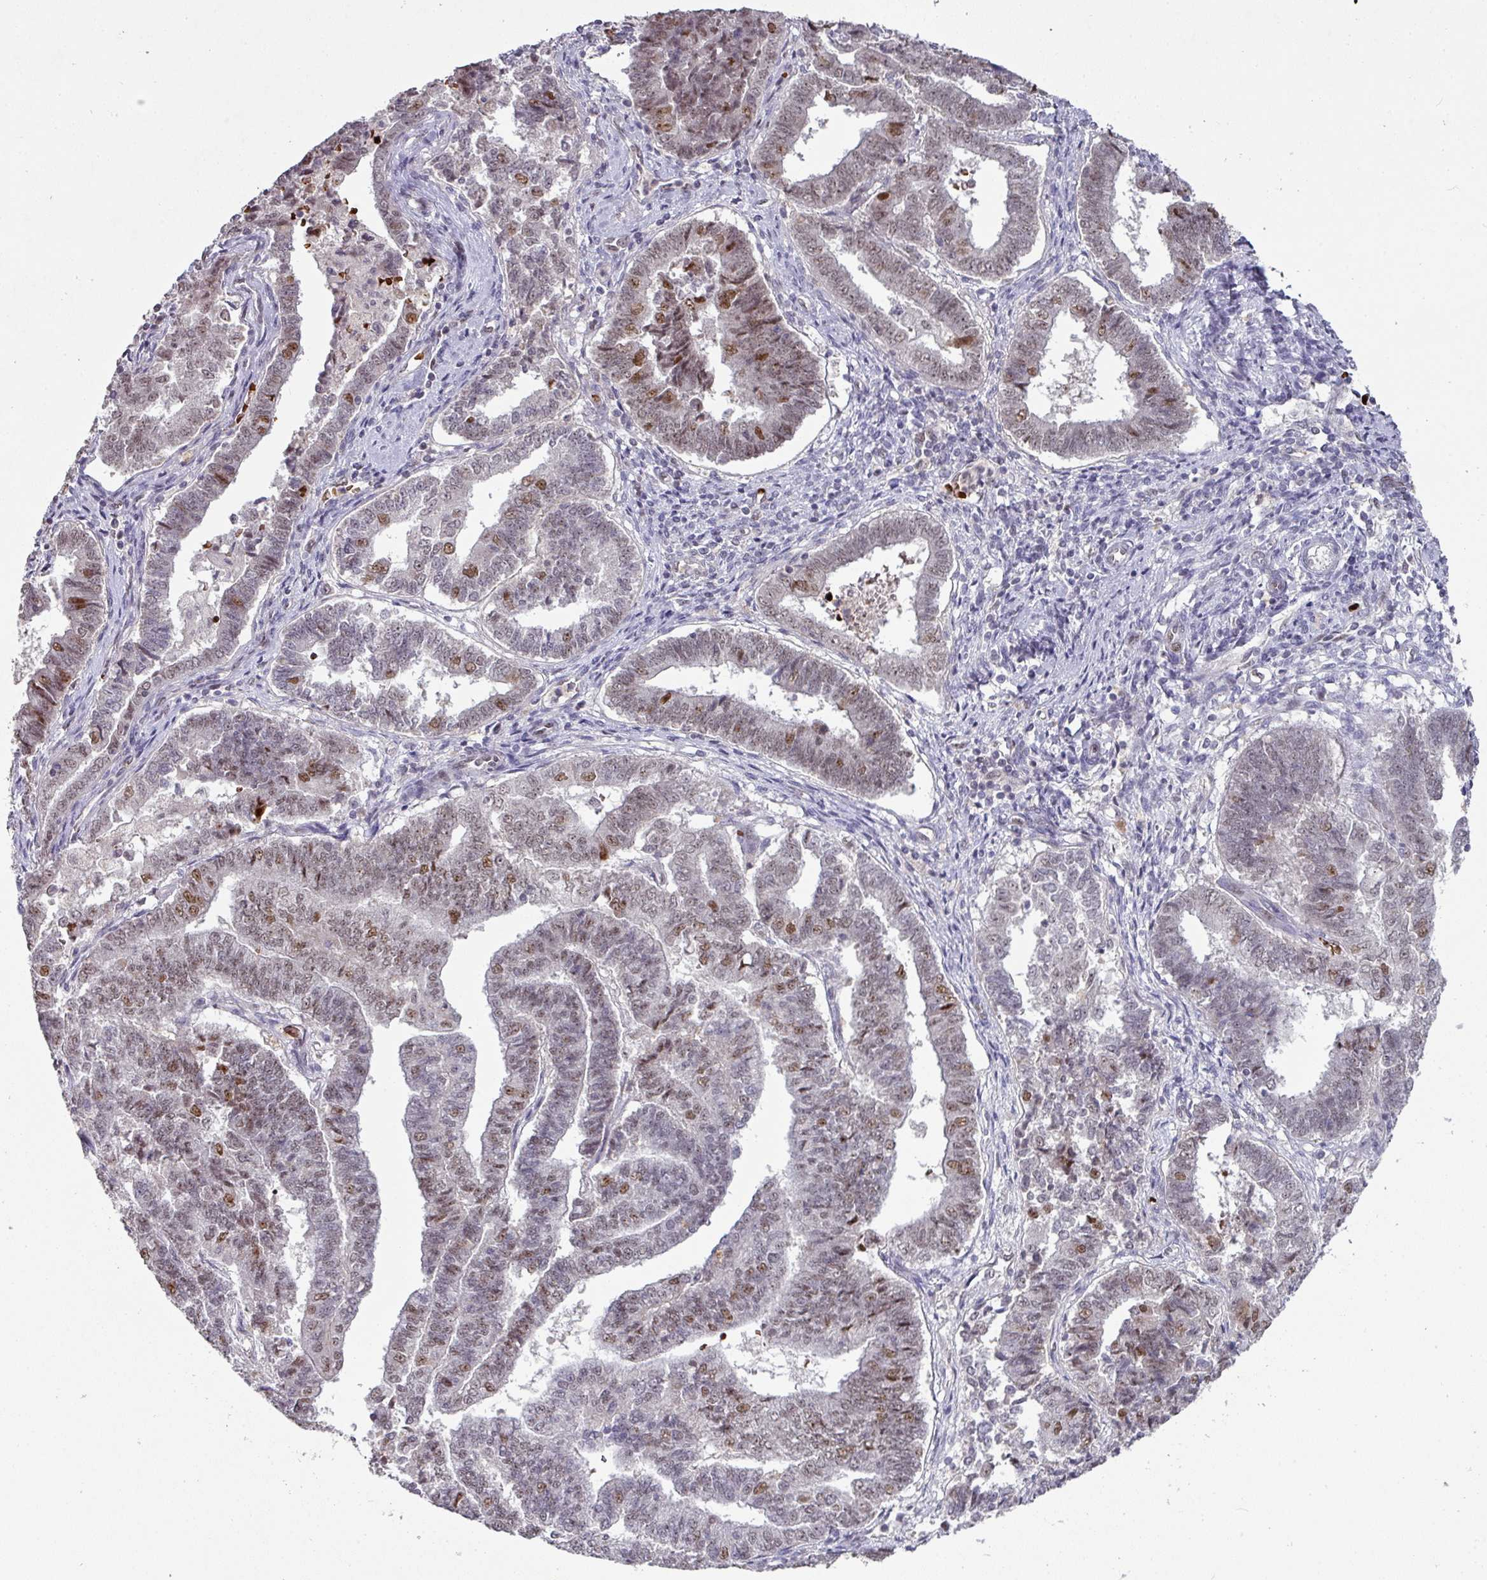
{"staining": {"intensity": "weak", "quantity": "25%-75%", "location": "nuclear"}, "tissue": "endometrial cancer", "cell_type": "Tumor cells", "image_type": "cancer", "snomed": [{"axis": "morphology", "description": "Adenocarcinoma, NOS"}, {"axis": "topography", "description": "Endometrium"}], "caption": "Adenocarcinoma (endometrial) stained with DAB (3,3'-diaminobenzidine) immunohistochemistry (IHC) displays low levels of weak nuclear expression in about 25%-75% of tumor cells.", "gene": "NEIL1", "patient": {"sex": "female", "age": 72}}